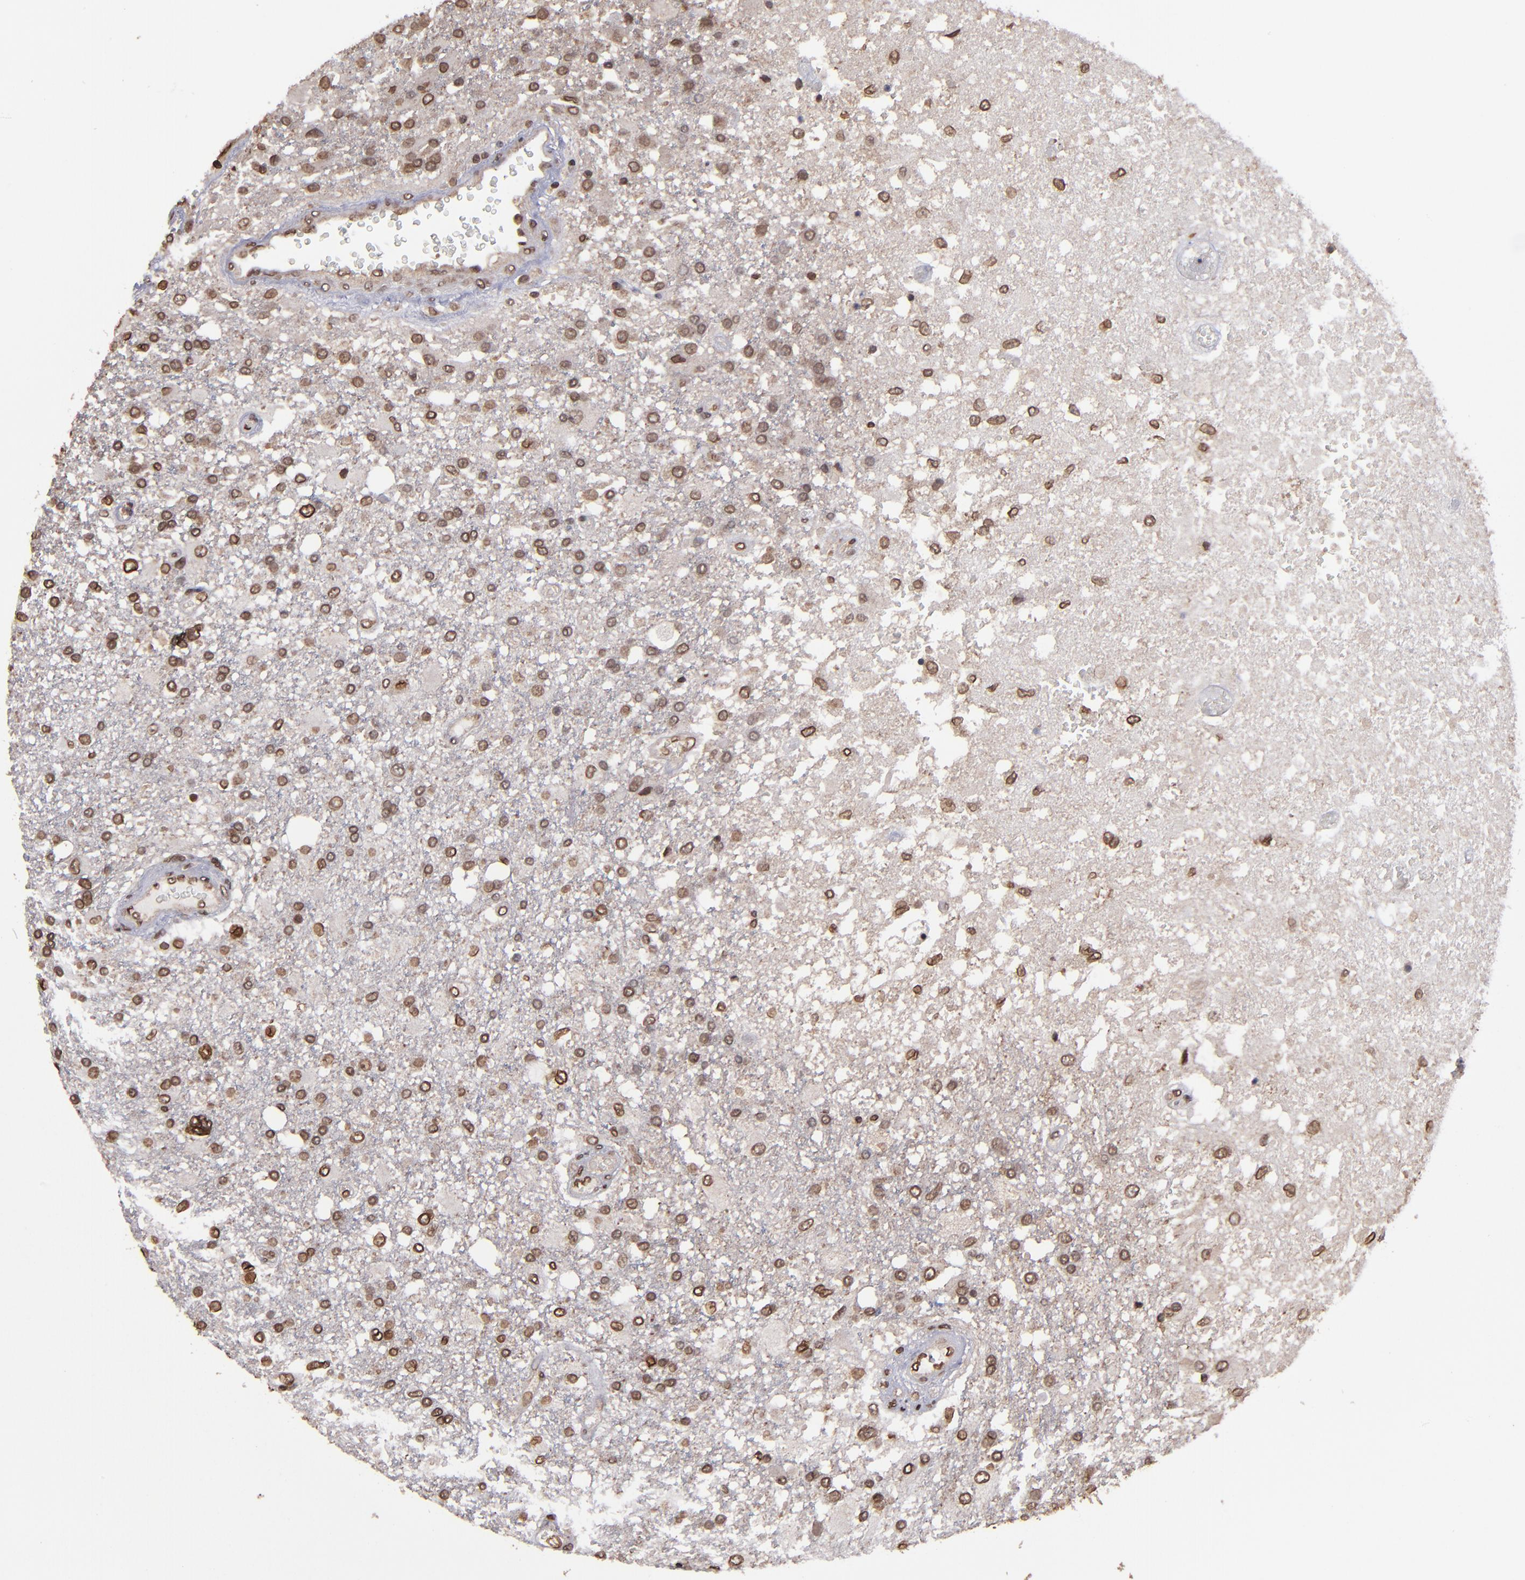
{"staining": {"intensity": "weak", "quantity": ">75%", "location": "nuclear"}, "tissue": "glioma", "cell_type": "Tumor cells", "image_type": "cancer", "snomed": [{"axis": "morphology", "description": "Glioma, malignant, High grade"}, {"axis": "topography", "description": "Cerebral cortex"}], "caption": "An IHC histopathology image of tumor tissue is shown. Protein staining in brown labels weak nuclear positivity in malignant glioma (high-grade) within tumor cells.", "gene": "AKT1", "patient": {"sex": "male", "age": 79}}